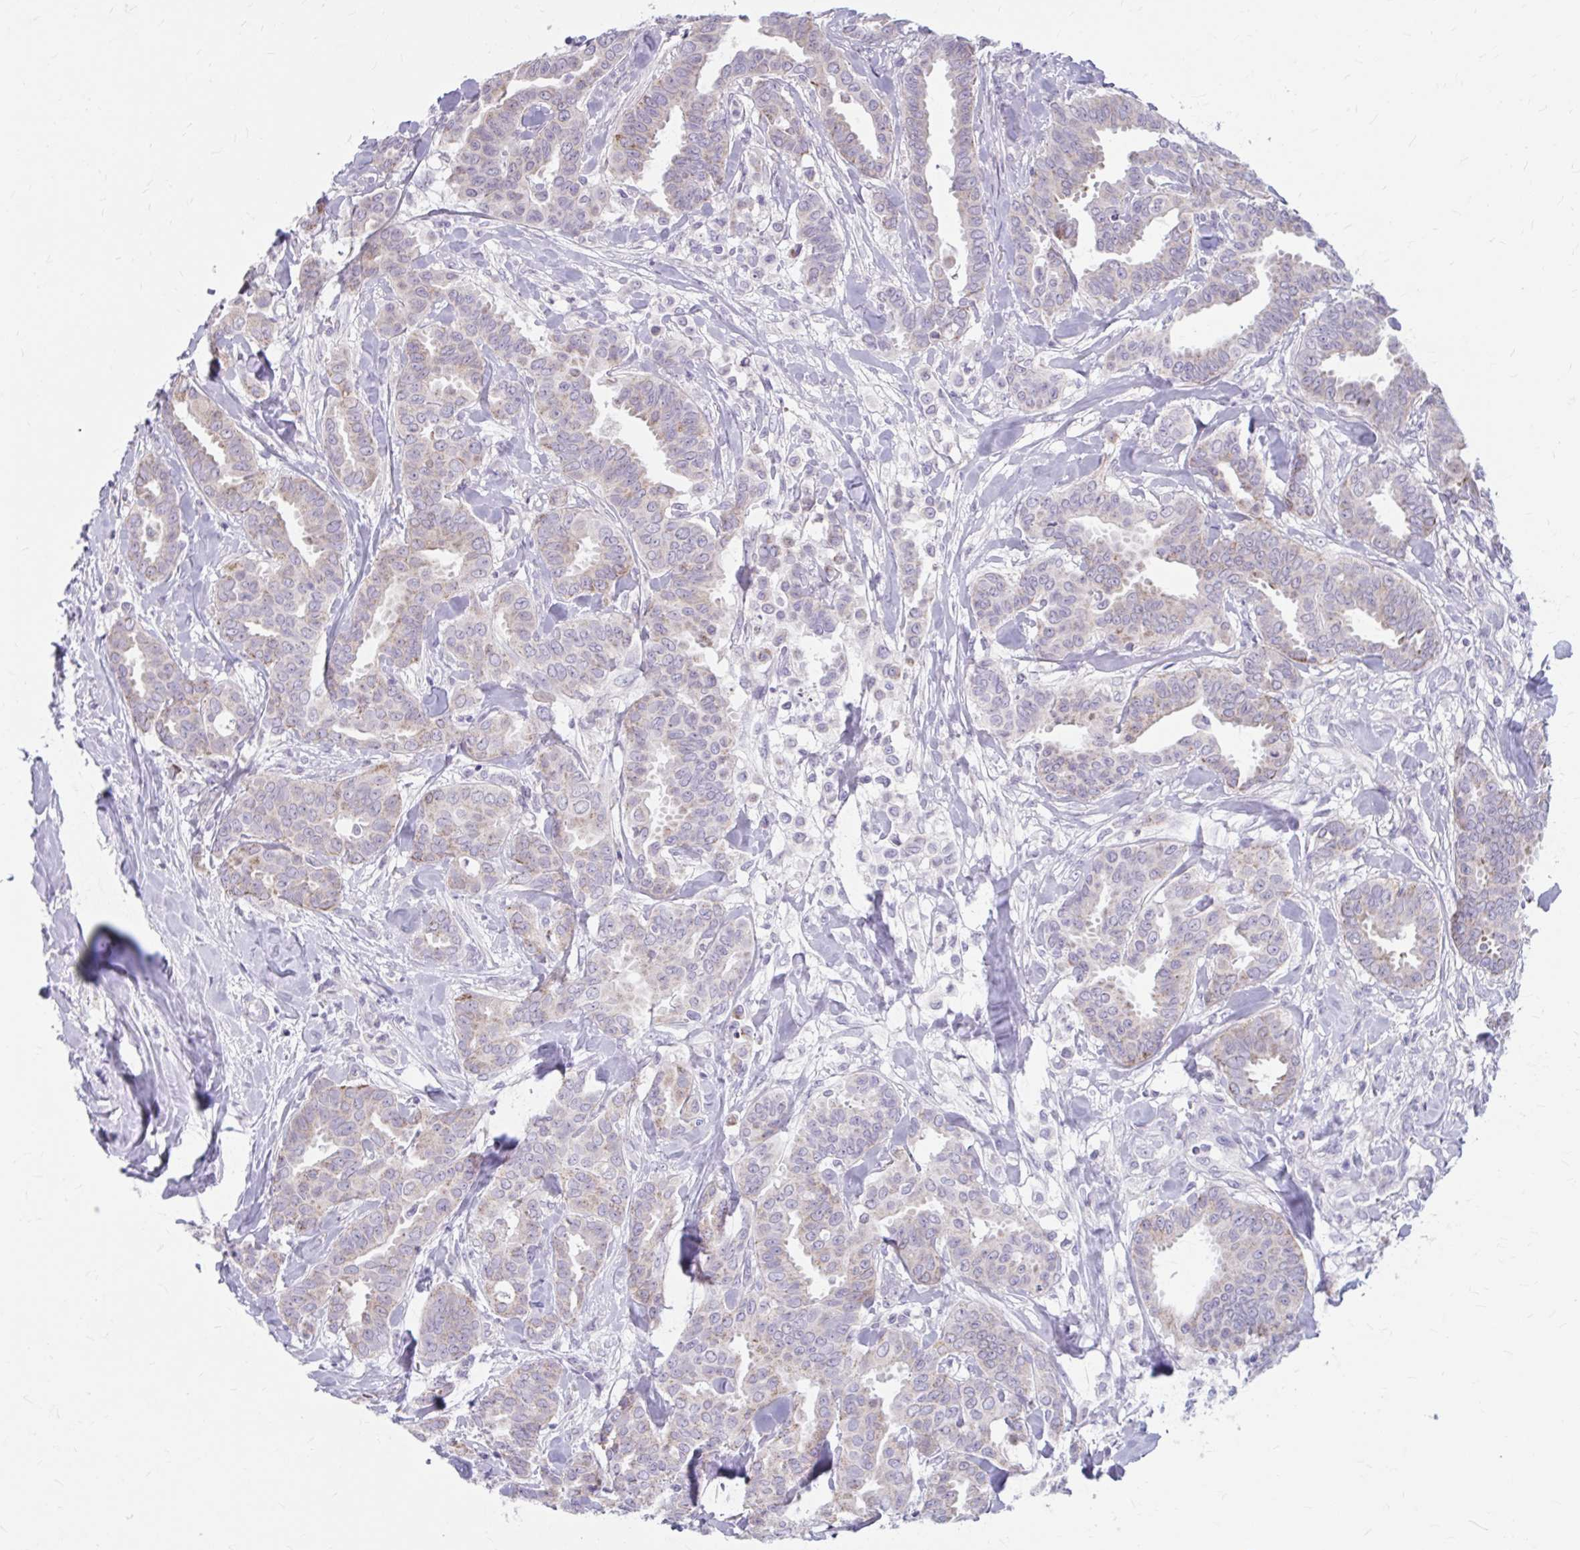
{"staining": {"intensity": "weak", "quantity": "<25%", "location": "cytoplasmic/membranous"}, "tissue": "breast cancer", "cell_type": "Tumor cells", "image_type": "cancer", "snomed": [{"axis": "morphology", "description": "Duct carcinoma"}, {"axis": "topography", "description": "Breast"}], "caption": "The image shows no staining of tumor cells in breast cancer (infiltrating ductal carcinoma).", "gene": "MSMO1", "patient": {"sex": "female", "age": 45}}